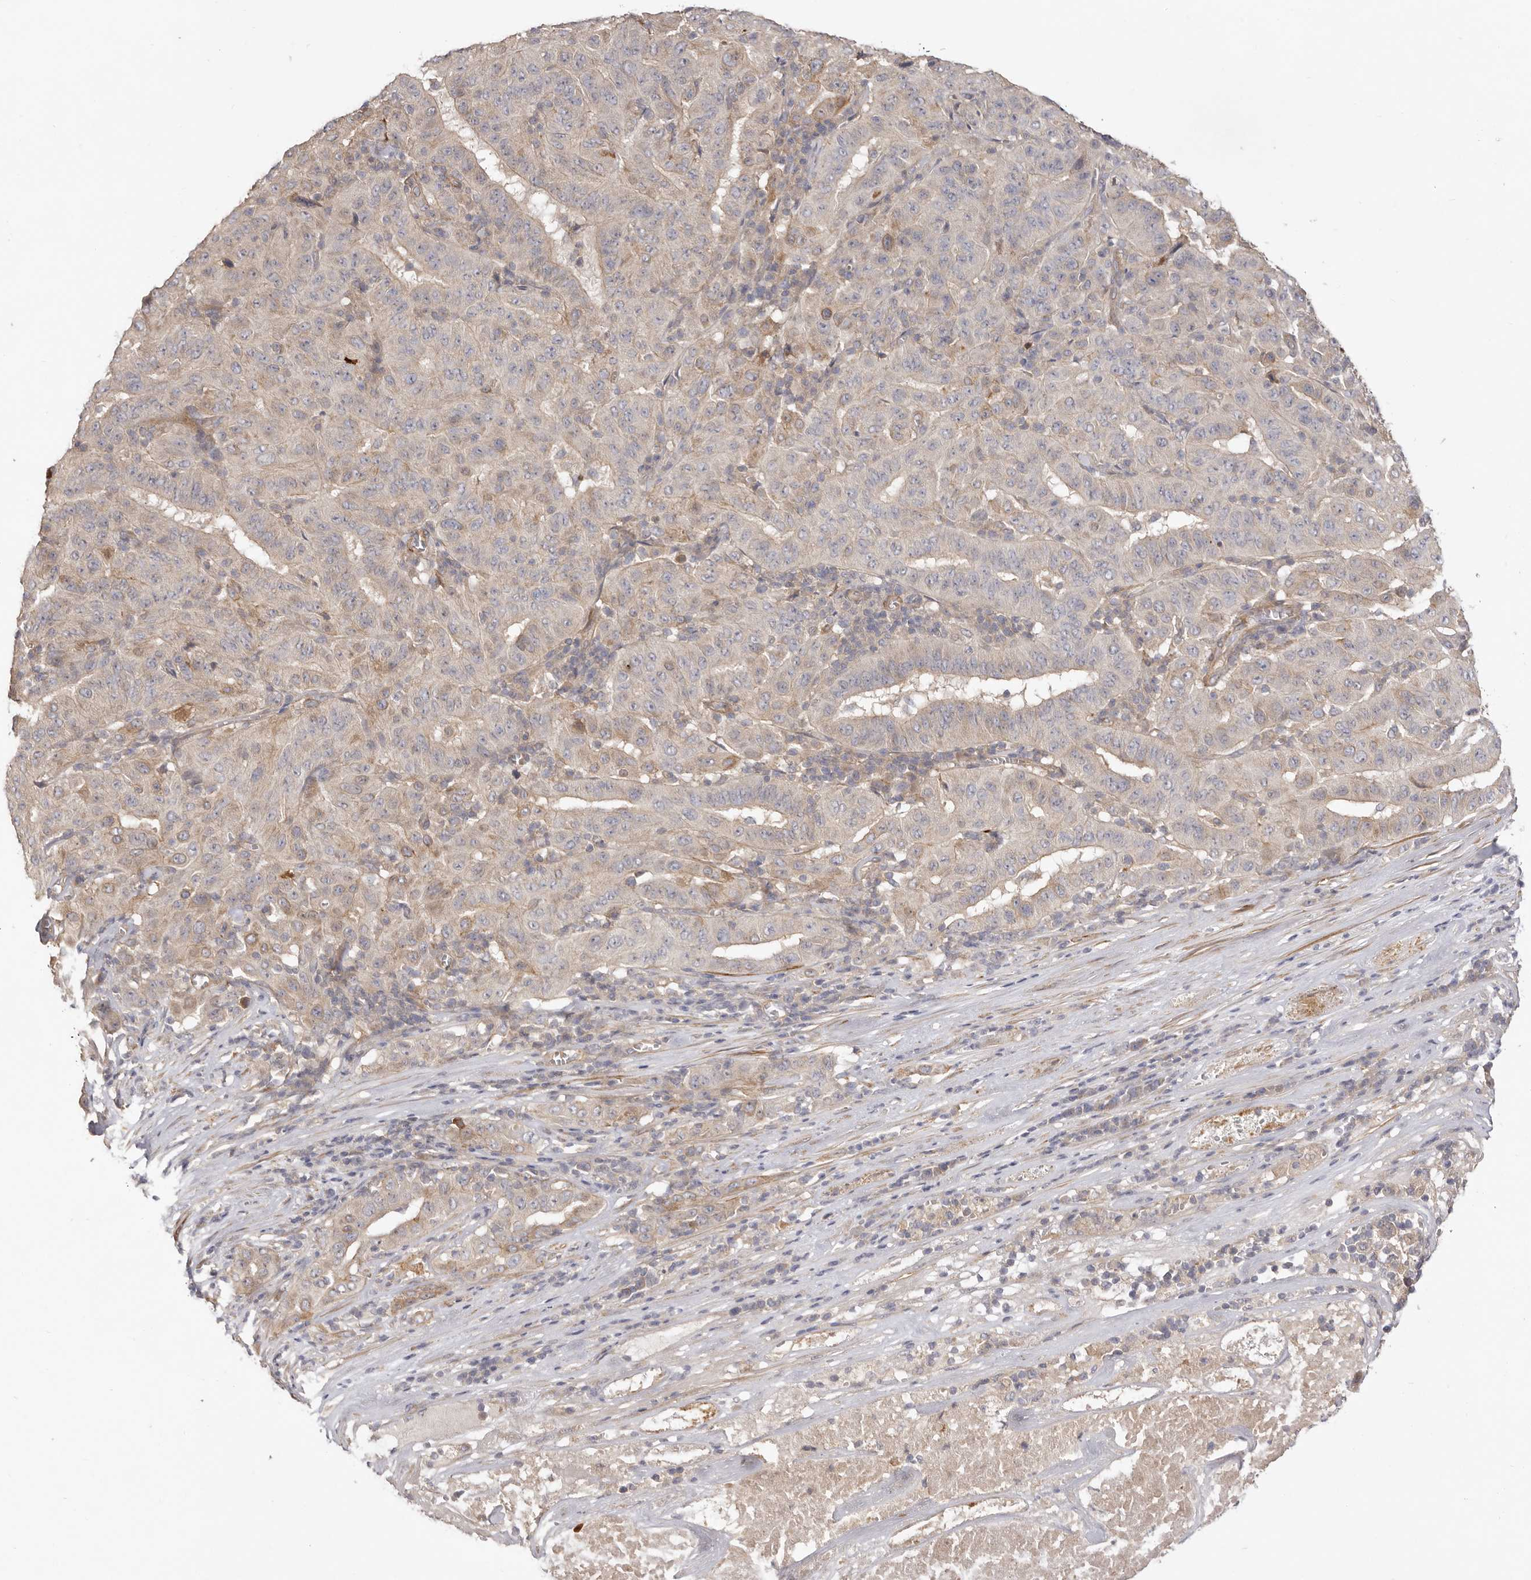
{"staining": {"intensity": "weak", "quantity": "<25%", "location": "cytoplasmic/membranous"}, "tissue": "pancreatic cancer", "cell_type": "Tumor cells", "image_type": "cancer", "snomed": [{"axis": "morphology", "description": "Adenocarcinoma, NOS"}, {"axis": "topography", "description": "Pancreas"}], "caption": "DAB (3,3'-diaminobenzidine) immunohistochemical staining of pancreatic cancer shows no significant positivity in tumor cells. Nuclei are stained in blue.", "gene": "ADAMTS9", "patient": {"sex": "male", "age": 63}}